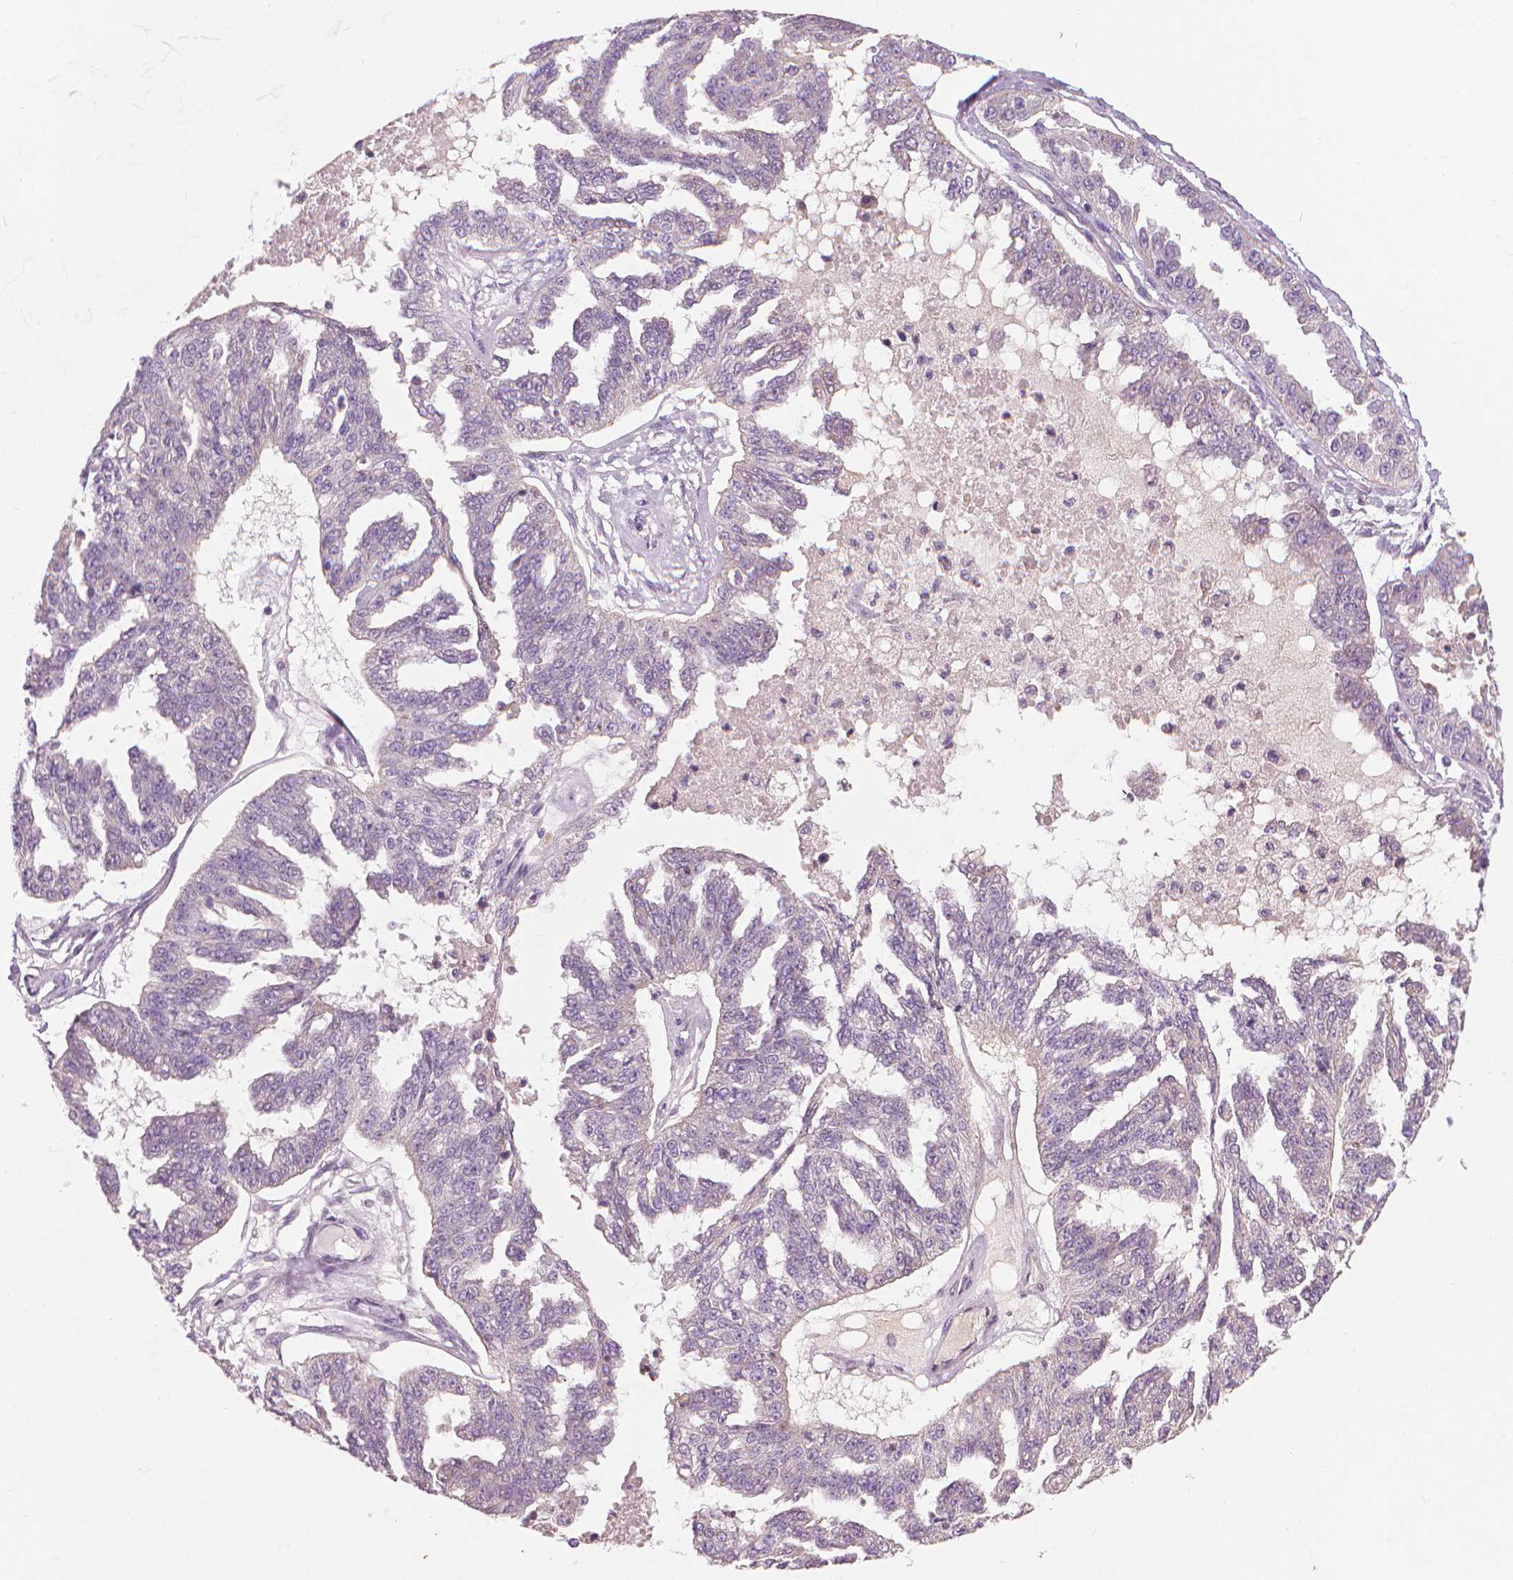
{"staining": {"intensity": "negative", "quantity": "none", "location": "none"}, "tissue": "ovarian cancer", "cell_type": "Tumor cells", "image_type": "cancer", "snomed": [{"axis": "morphology", "description": "Cystadenocarcinoma, serous, NOS"}, {"axis": "topography", "description": "Ovary"}], "caption": "Tumor cells are negative for brown protein staining in serous cystadenocarcinoma (ovarian). (Immunohistochemistry, brightfield microscopy, high magnification).", "gene": "RIIAD1", "patient": {"sex": "female", "age": 58}}